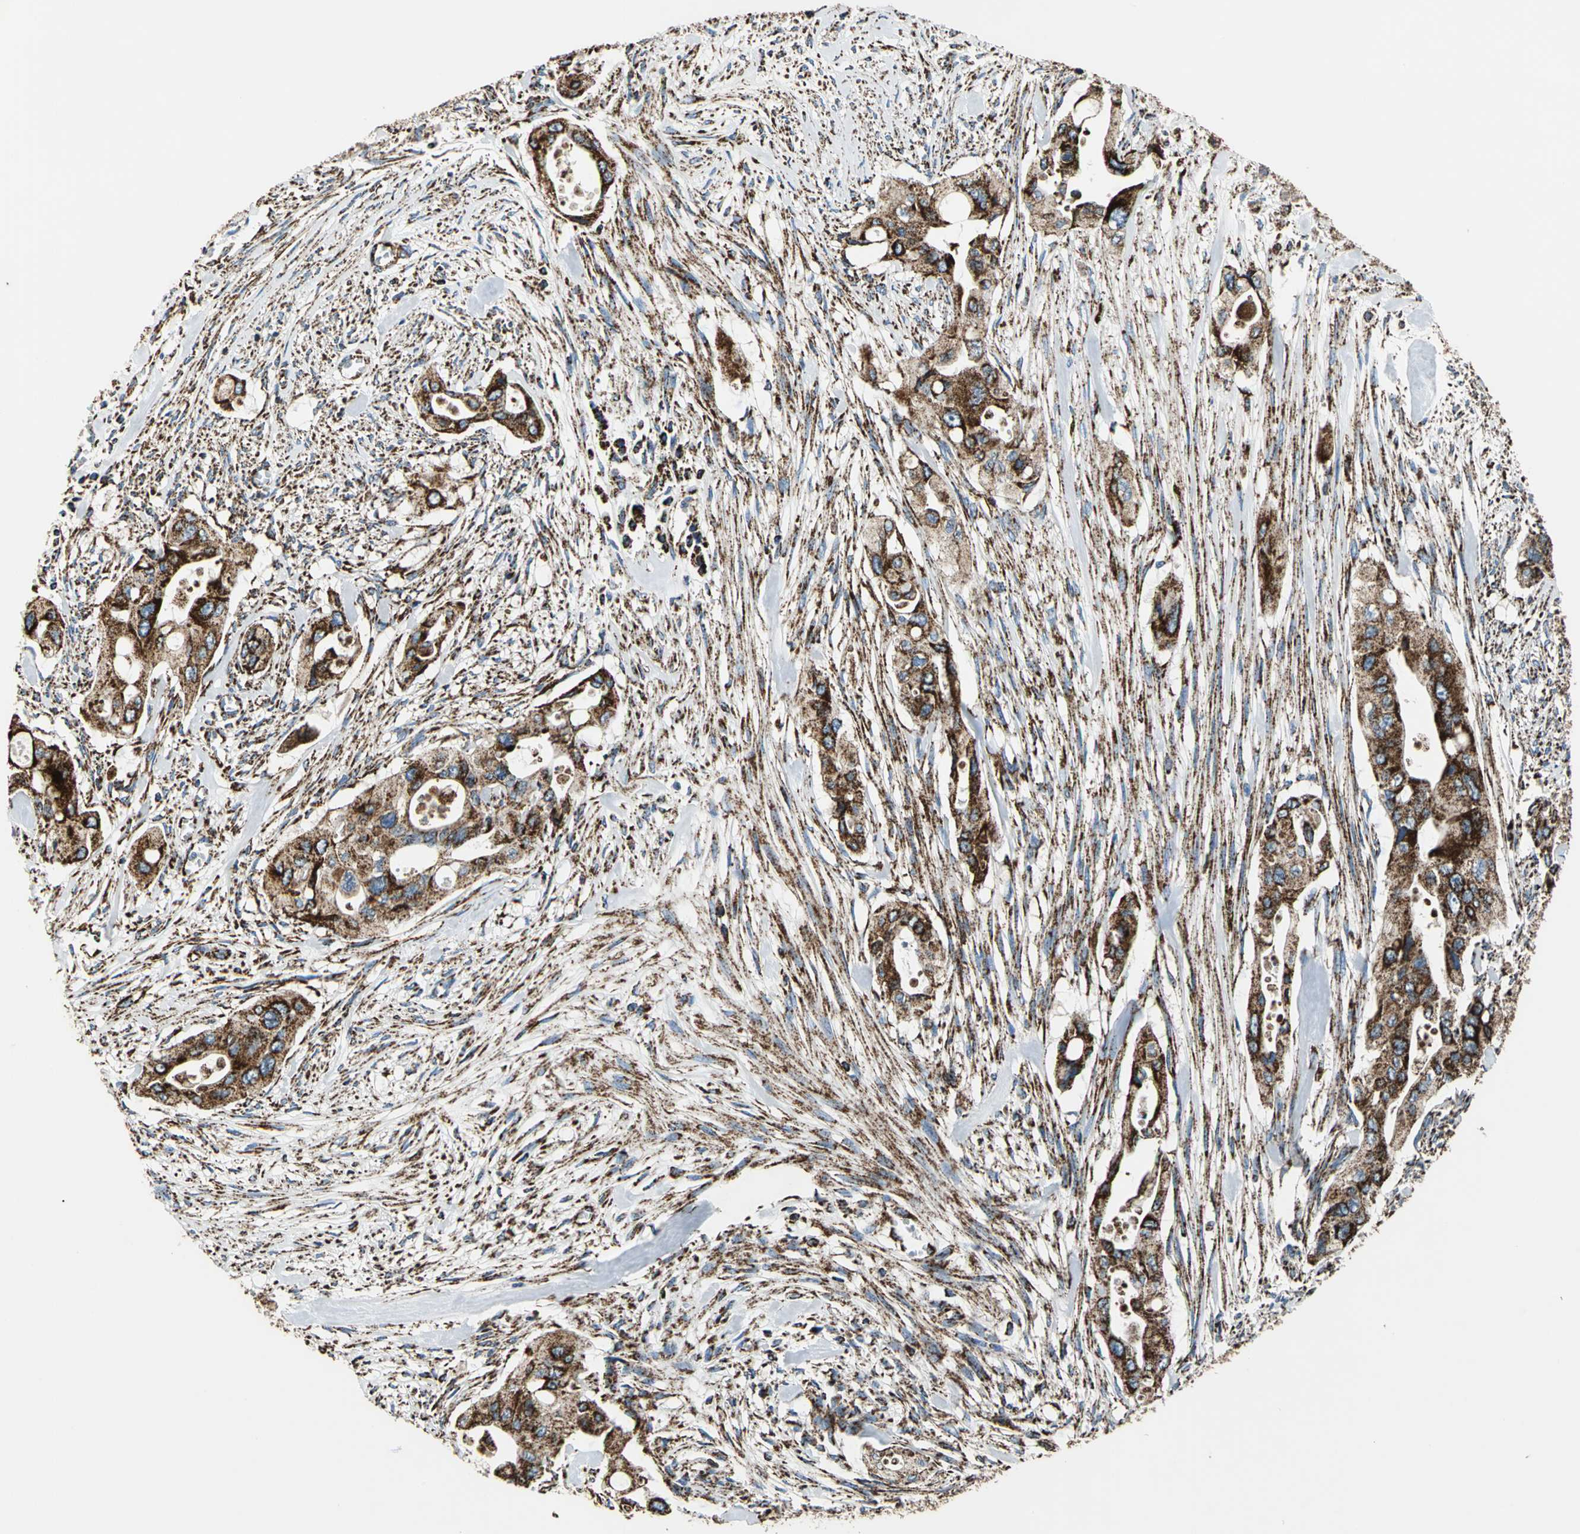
{"staining": {"intensity": "strong", "quantity": ">75%", "location": "cytoplasmic/membranous"}, "tissue": "pancreatic cancer", "cell_type": "Tumor cells", "image_type": "cancer", "snomed": [{"axis": "morphology", "description": "Adenocarcinoma, NOS"}, {"axis": "topography", "description": "Pancreas"}], "caption": "Tumor cells exhibit high levels of strong cytoplasmic/membranous staining in approximately >75% of cells in pancreatic cancer (adenocarcinoma). The staining is performed using DAB brown chromogen to label protein expression. The nuclei are counter-stained blue using hematoxylin.", "gene": "ECH1", "patient": {"sex": "male", "age": 77}}